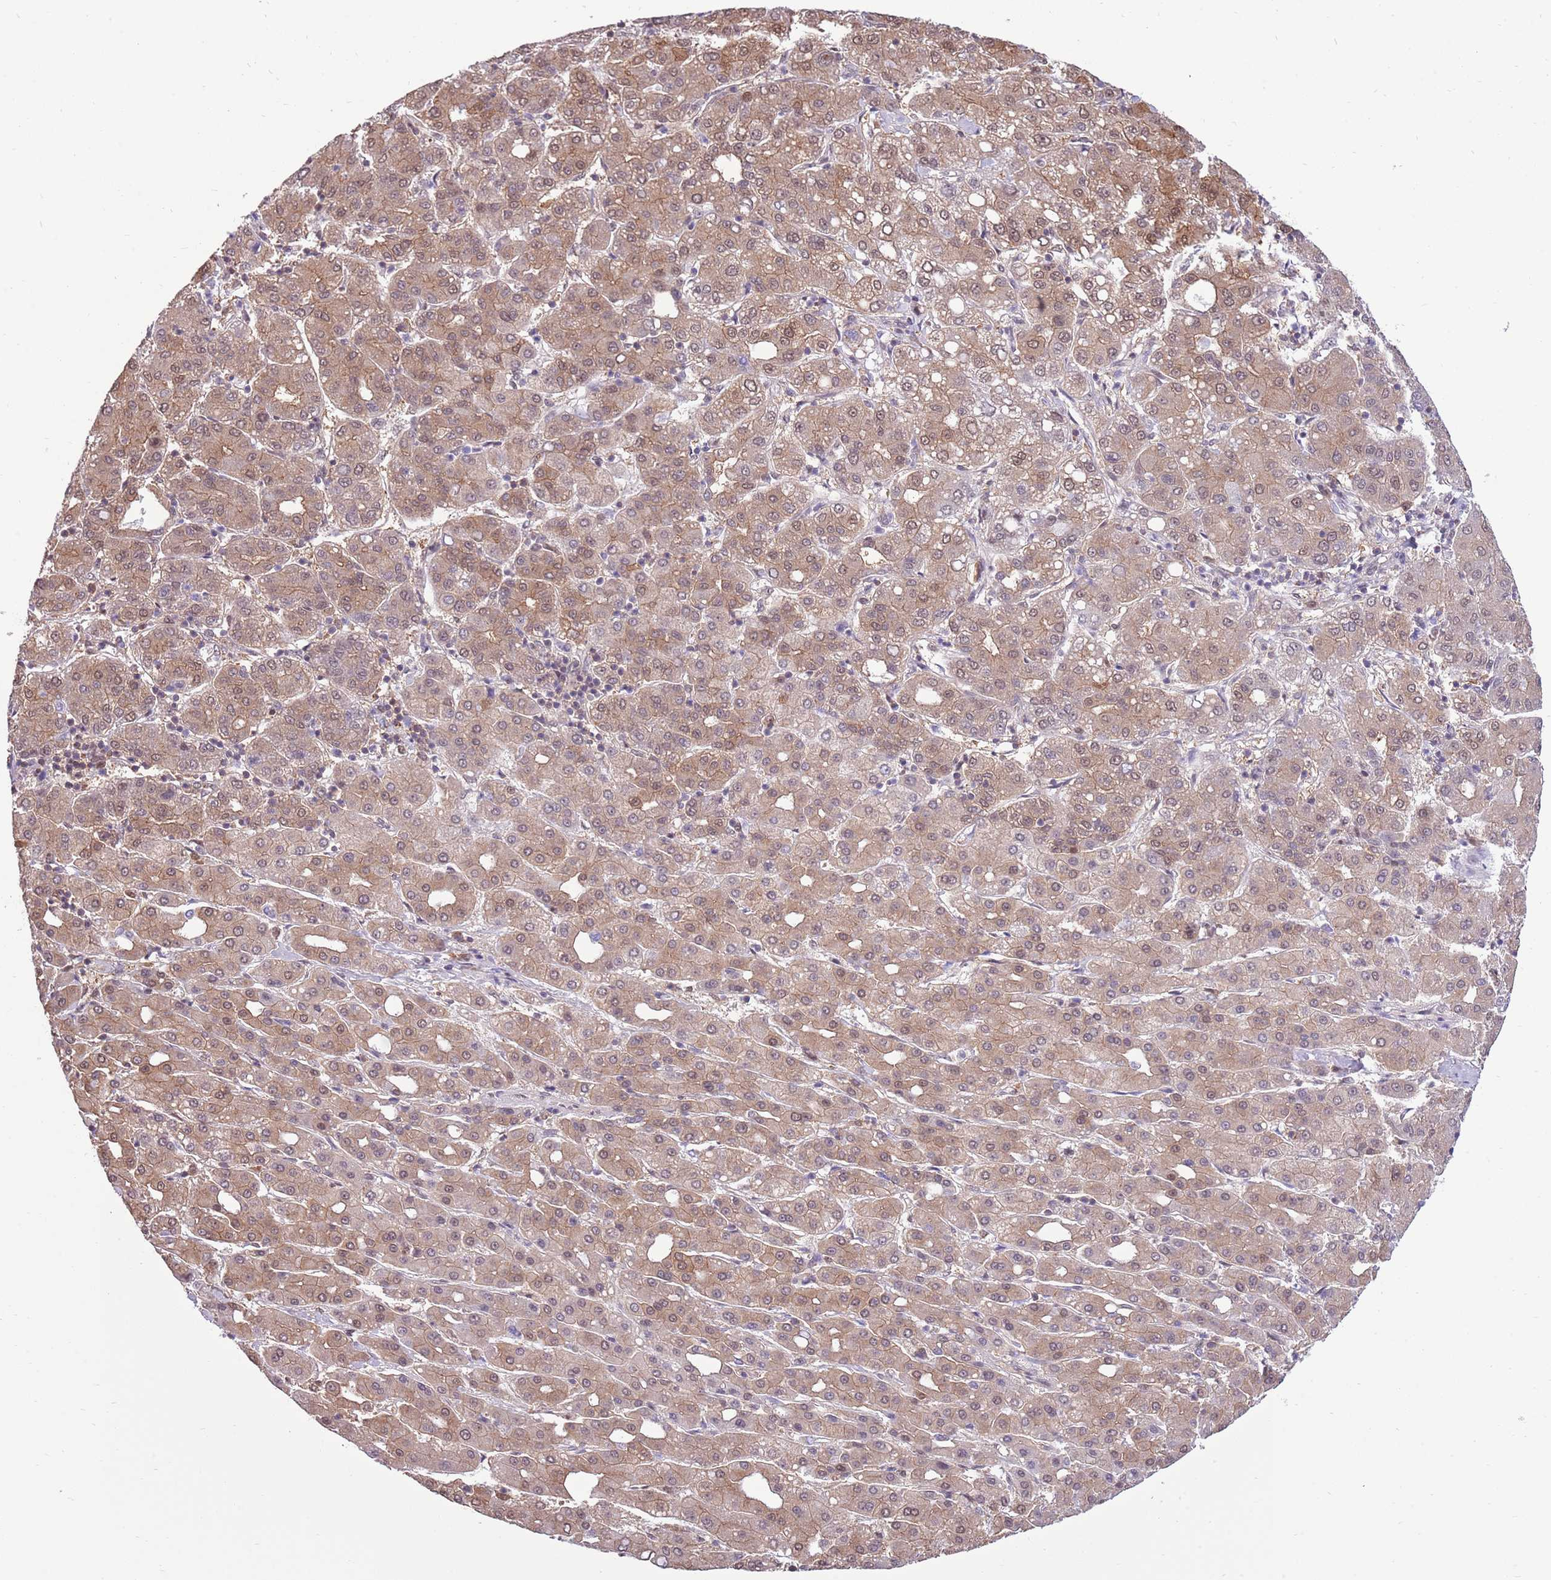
{"staining": {"intensity": "moderate", "quantity": ">75%", "location": "cytoplasmic/membranous,nuclear"}, "tissue": "liver cancer", "cell_type": "Tumor cells", "image_type": "cancer", "snomed": [{"axis": "morphology", "description": "Carcinoma, Hepatocellular, NOS"}, {"axis": "topography", "description": "Liver"}], "caption": "Immunohistochemical staining of liver cancer shows medium levels of moderate cytoplasmic/membranous and nuclear expression in about >75% of tumor cells.", "gene": "NSFL1C", "patient": {"sex": "male", "age": 65}}